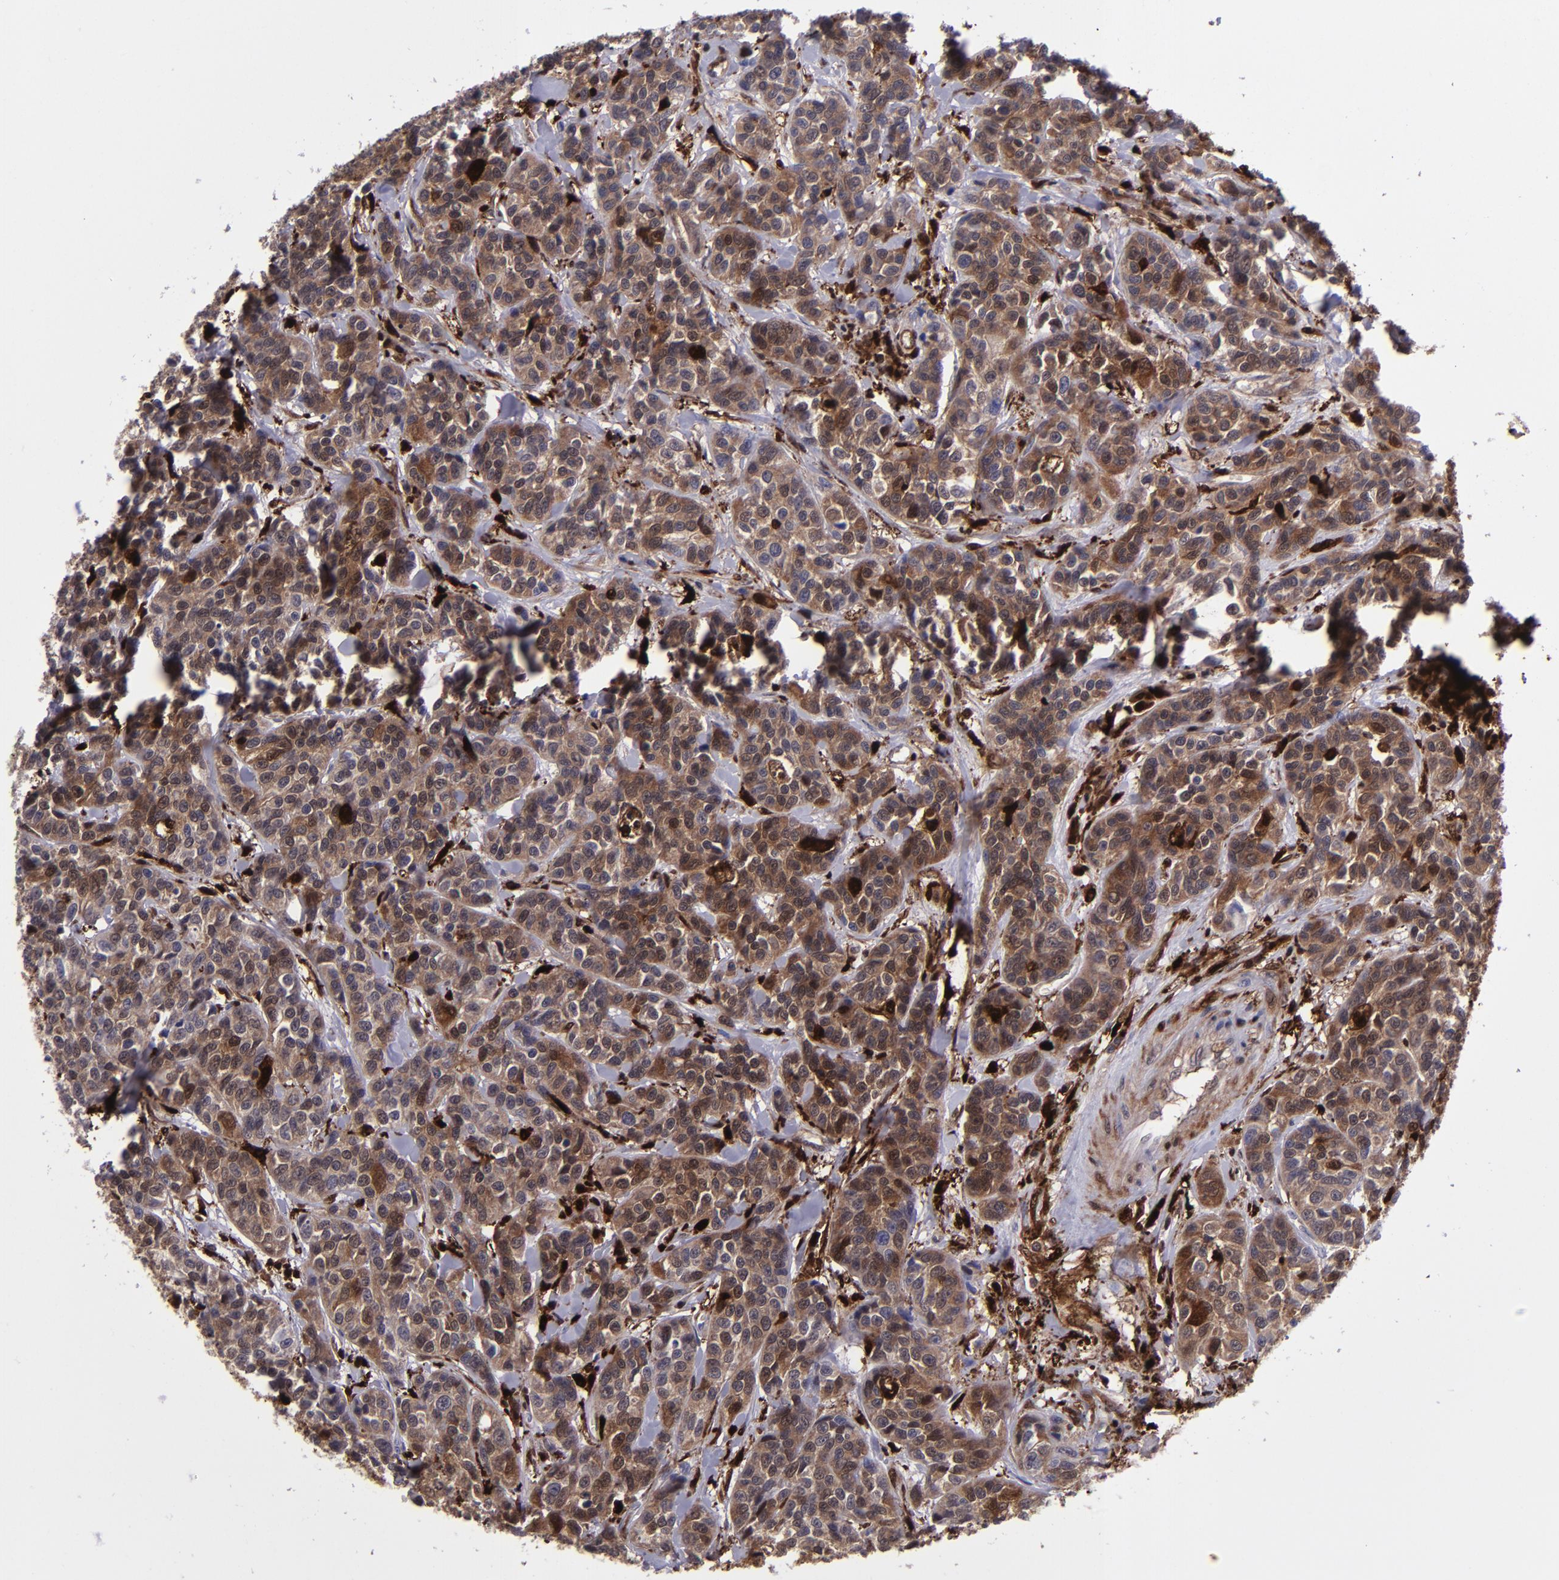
{"staining": {"intensity": "moderate", "quantity": ">75%", "location": "cytoplasmic/membranous,nuclear"}, "tissue": "urothelial cancer", "cell_type": "Tumor cells", "image_type": "cancer", "snomed": [{"axis": "morphology", "description": "Urothelial carcinoma, High grade"}, {"axis": "topography", "description": "Urinary bladder"}], "caption": "Immunohistochemical staining of urothelial cancer shows medium levels of moderate cytoplasmic/membranous and nuclear expression in about >75% of tumor cells. (DAB (3,3'-diaminobenzidine) IHC, brown staining for protein, blue staining for nuclei).", "gene": "TYMP", "patient": {"sex": "female", "age": 81}}